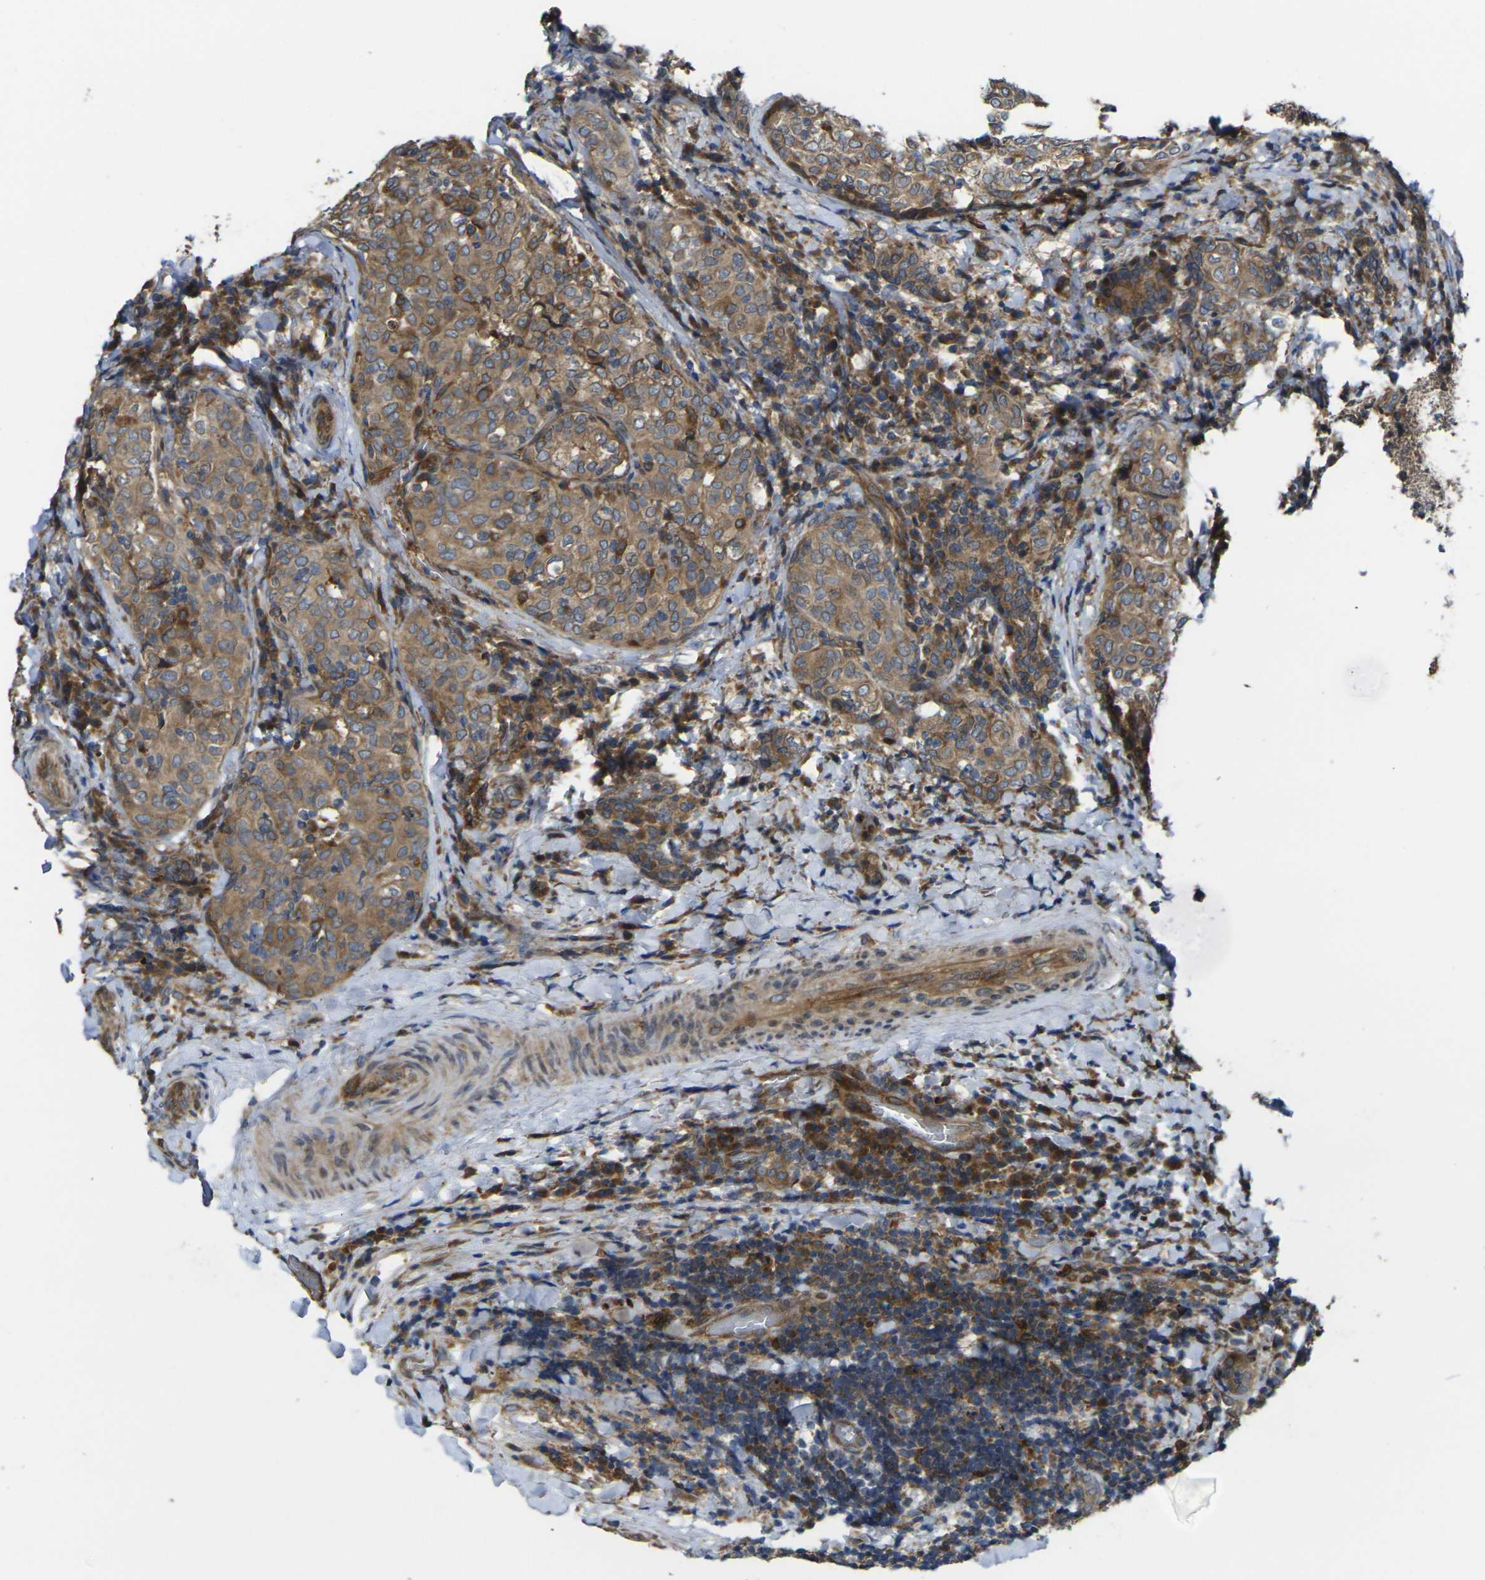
{"staining": {"intensity": "moderate", "quantity": ">75%", "location": "cytoplasmic/membranous"}, "tissue": "thyroid cancer", "cell_type": "Tumor cells", "image_type": "cancer", "snomed": [{"axis": "morphology", "description": "Normal tissue, NOS"}, {"axis": "morphology", "description": "Papillary adenocarcinoma, NOS"}, {"axis": "topography", "description": "Thyroid gland"}], "caption": "Immunohistochemistry (IHC) (DAB (3,3'-diaminobenzidine)) staining of human papillary adenocarcinoma (thyroid) displays moderate cytoplasmic/membranous protein staining in about >75% of tumor cells.", "gene": "FZD1", "patient": {"sex": "female", "age": 30}}